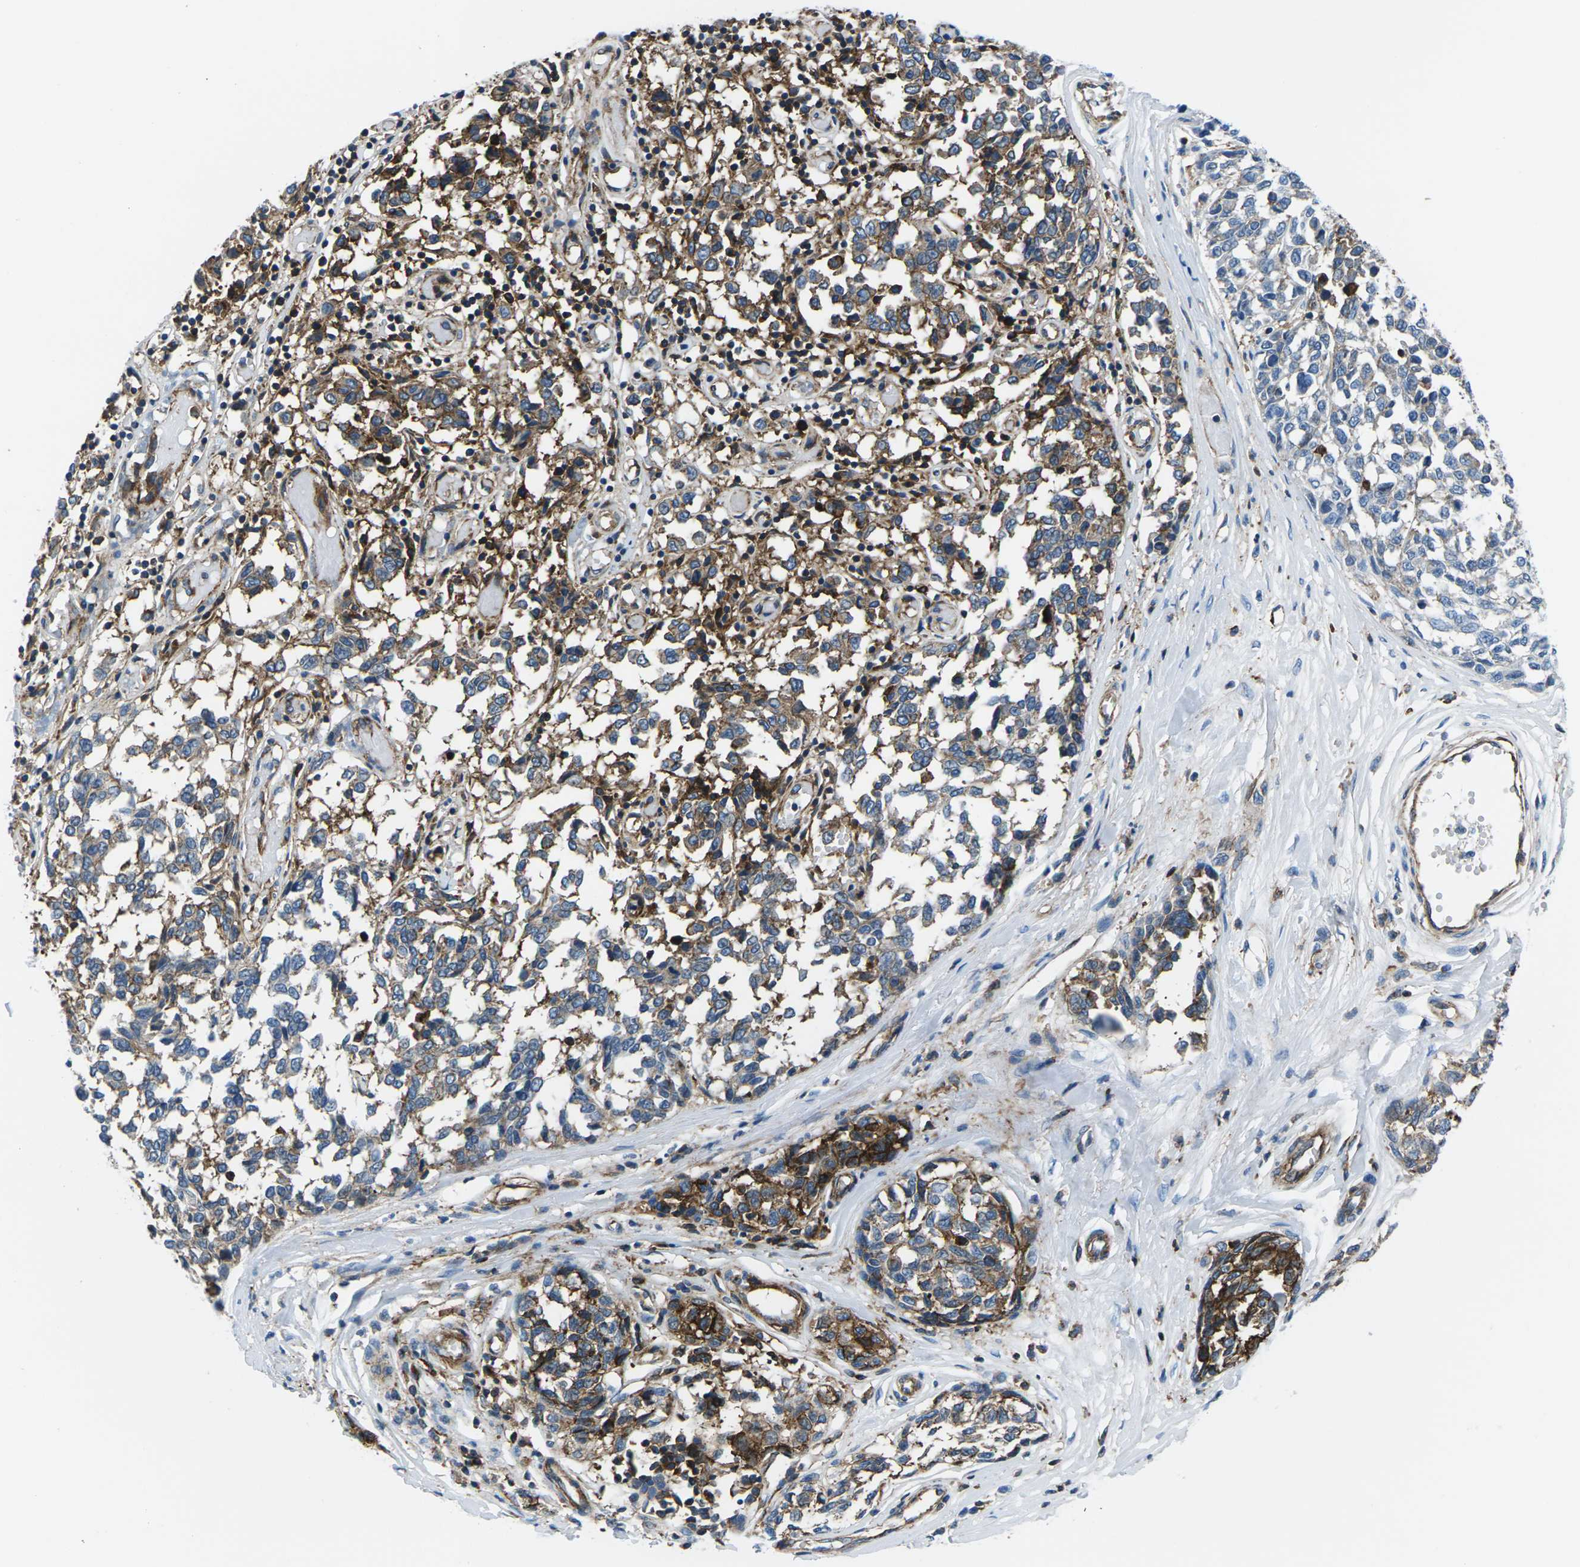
{"staining": {"intensity": "strong", "quantity": "25%-75%", "location": "cytoplasmic/membranous"}, "tissue": "melanoma", "cell_type": "Tumor cells", "image_type": "cancer", "snomed": [{"axis": "morphology", "description": "Malignant melanoma, NOS"}, {"axis": "topography", "description": "Skin"}], "caption": "Immunohistochemical staining of human malignant melanoma reveals high levels of strong cytoplasmic/membranous protein positivity in approximately 25%-75% of tumor cells.", "gene": "SOCS4", "patient": {"sex": "female", "age": 64}}